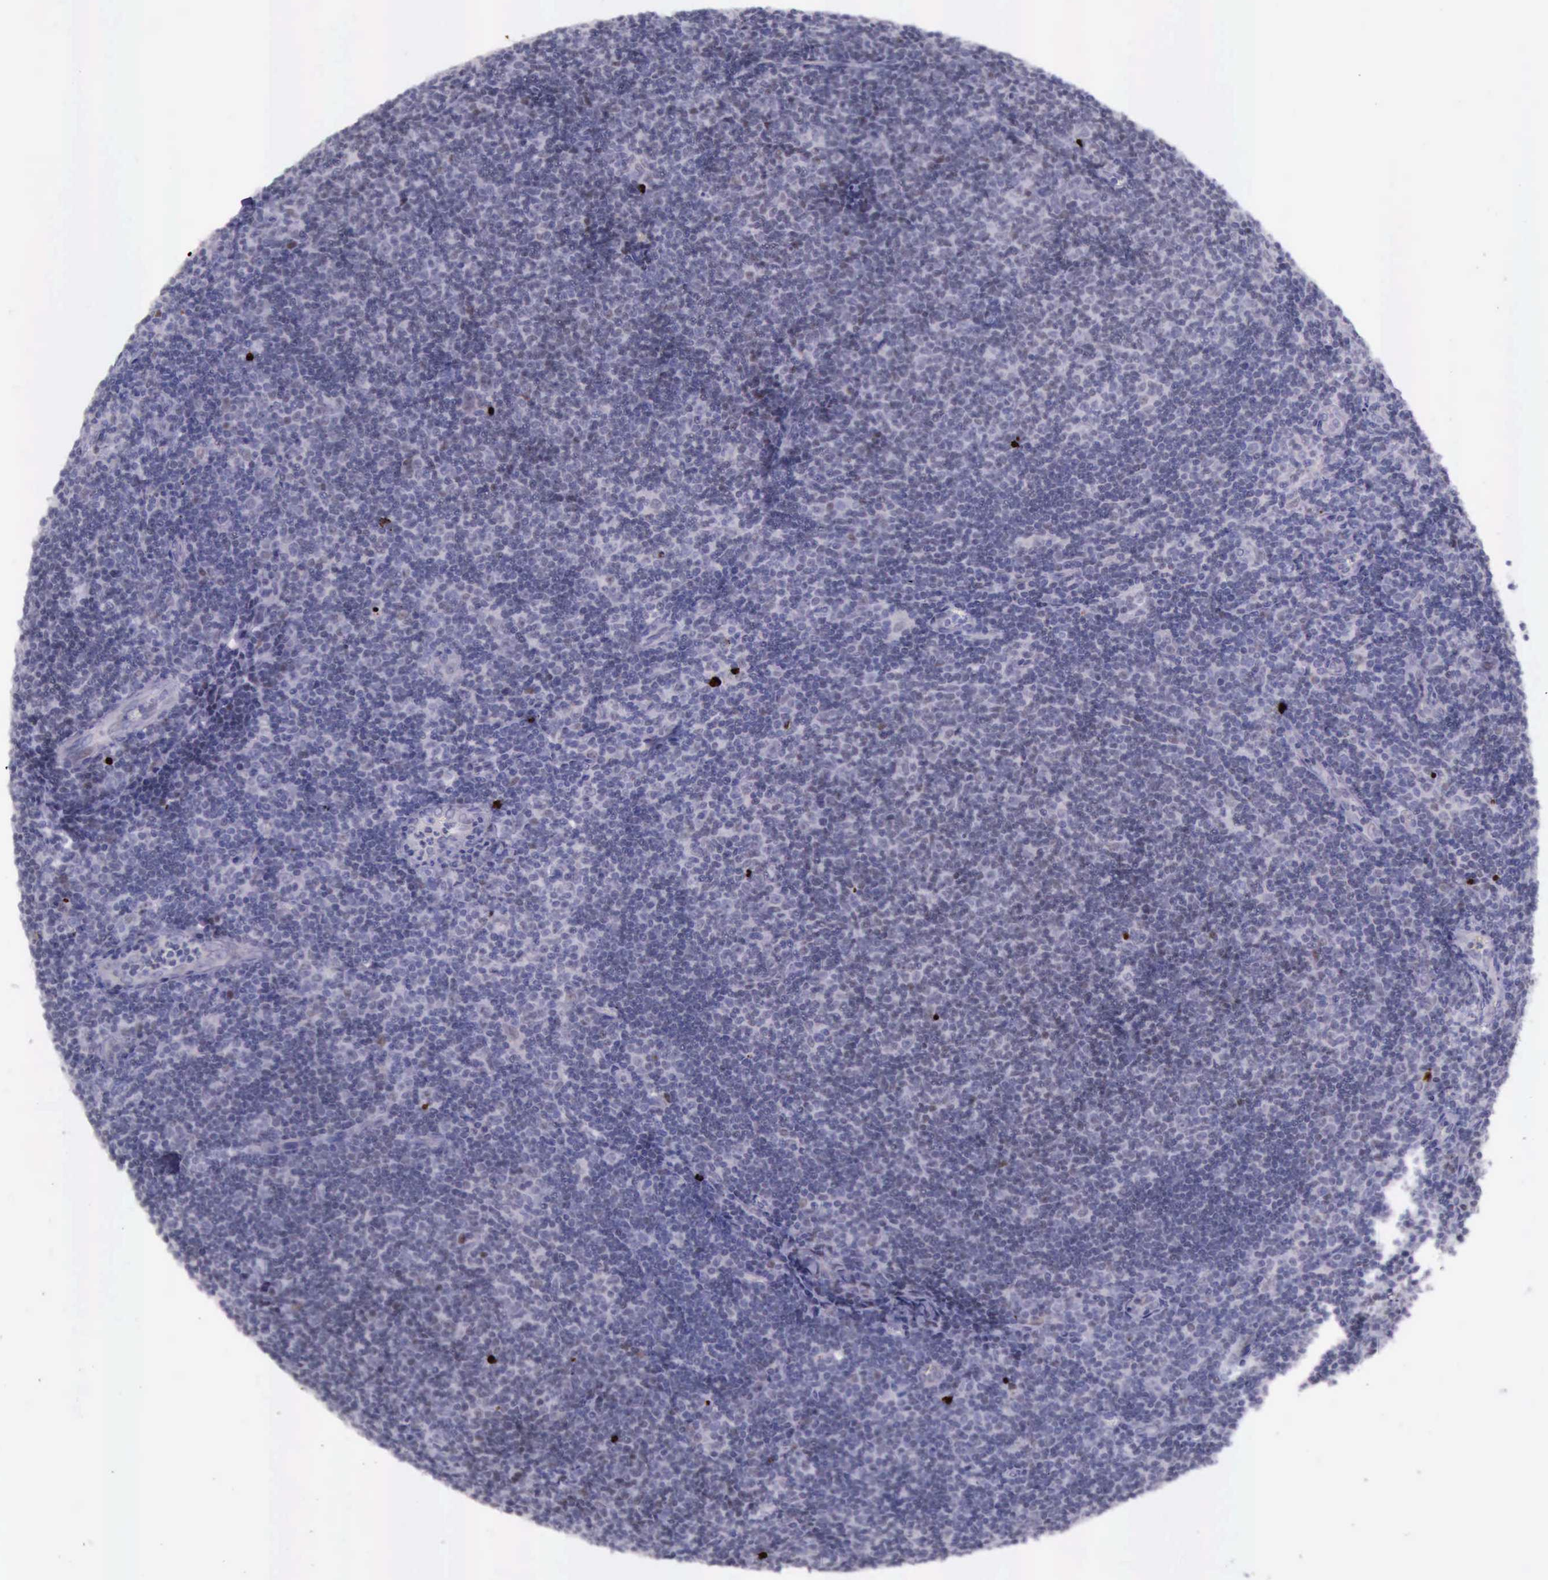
{"staining": {"intensity": "strong", "quantity": "<25%", "location": "nuclear"}, "tissue": "lymphoma", "cell_type": "Tumor cells", "image_type": "cancer", "snomed": [{"axis": "morphology", "description": "Malignant lymphoma, non-Hodgkin's type, Low grade"}, {"axis": "topography", "description": "Lymph node"}], "caption": "Strong nuclear protein expression is appreciated in about <25% of tumor cells in lymphoma.", "gene": "PARP1", "patient": {"sex": "male", "age": 49}}